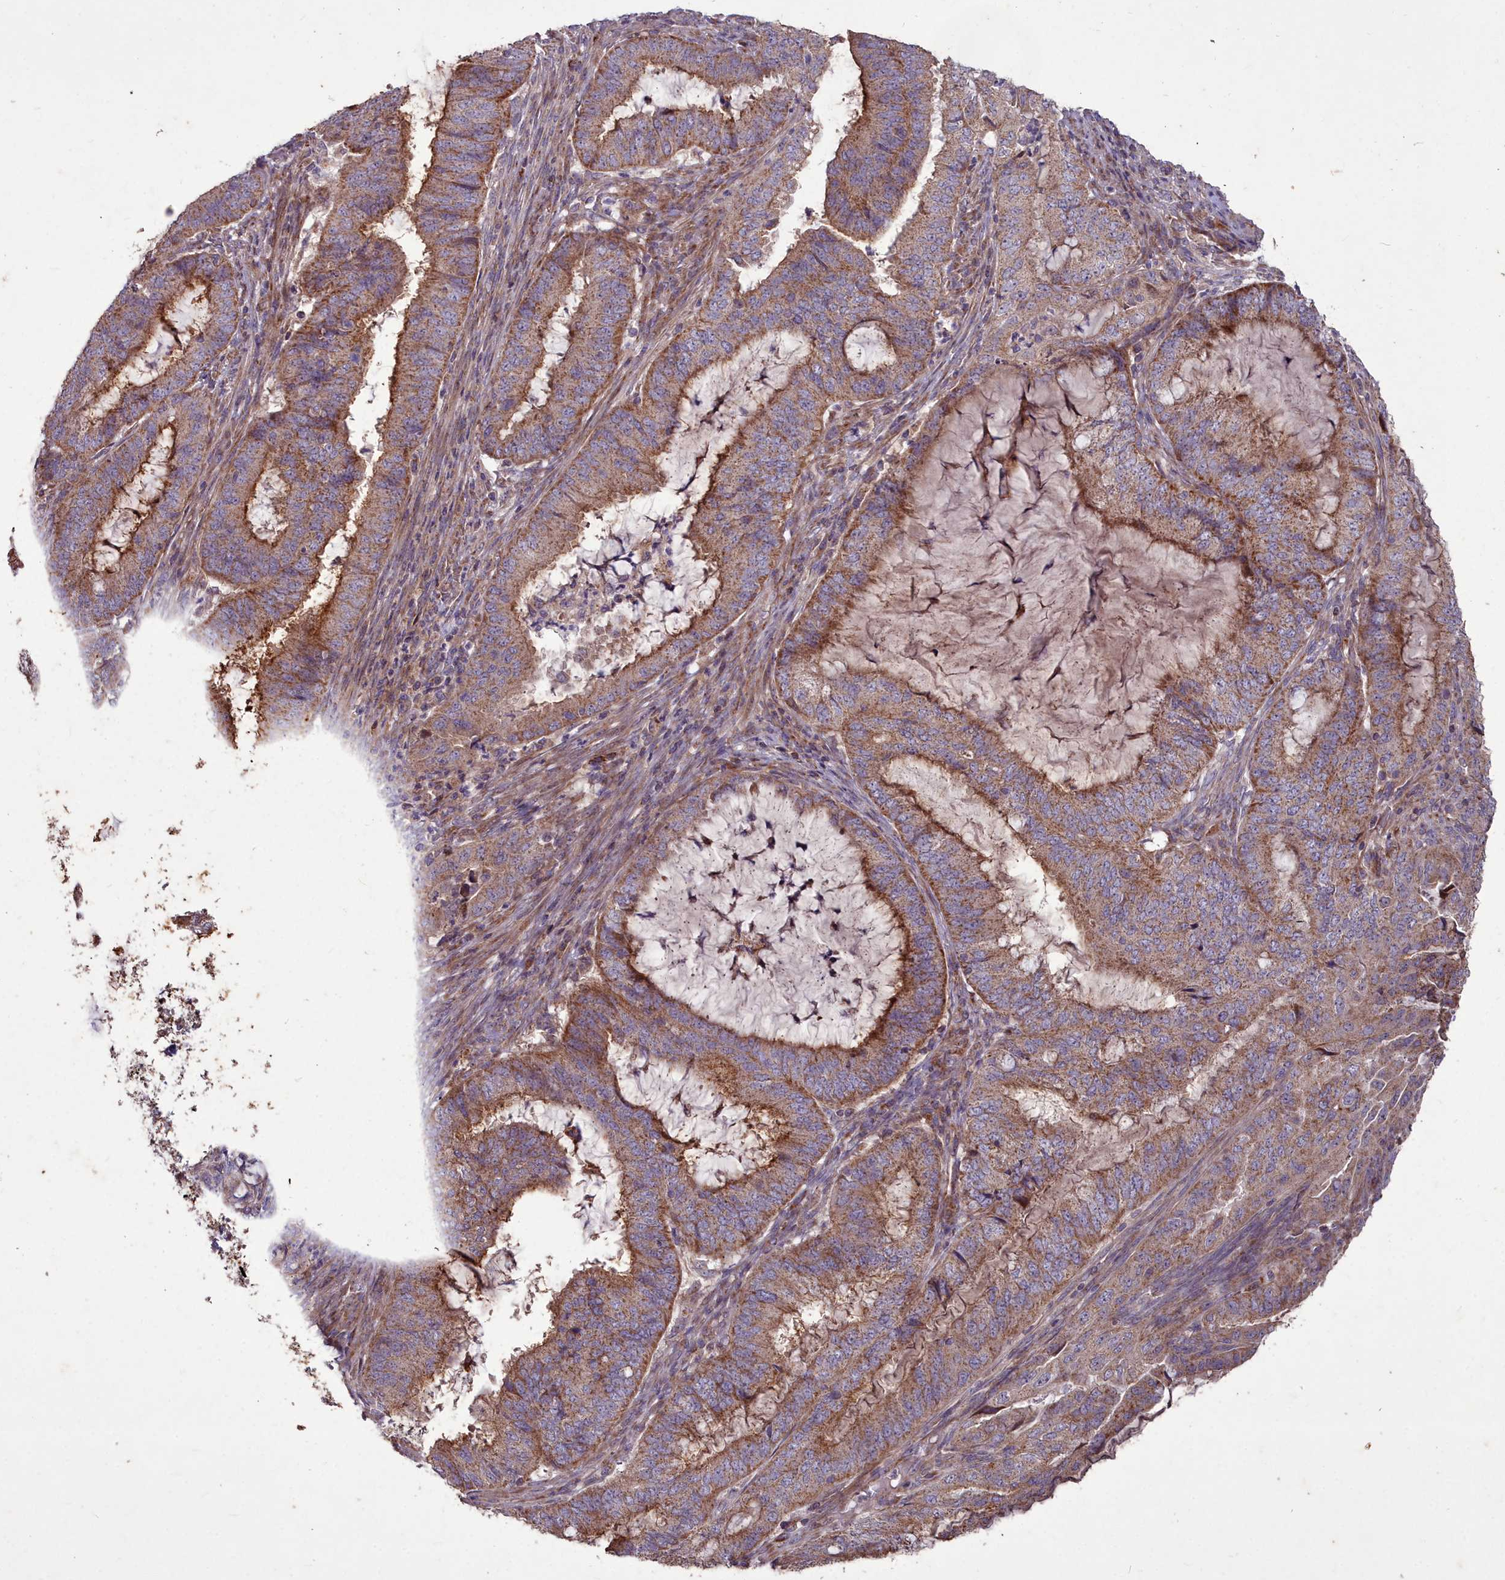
{"staining": {"intensity": "moderate", "quantity": ">75%", "location": "cytoplasmic/membranous"}, "tissue": "endometrial cancer", "cell_type": "Tumor cells", "image_type": "cancer", "snomed": [{"axis": "morphology", "description": "Adenocarcinoma, NOS"}, {"axis": "topography", "description": "Endometrium"}], "caption": "A brown stain labels moderate cytoplasmic/membranous staining of a protein in endometrial adenocarcinoma tumor cells.", "gene": "COX11", "patient": {"sex": "female", "age": 51}}